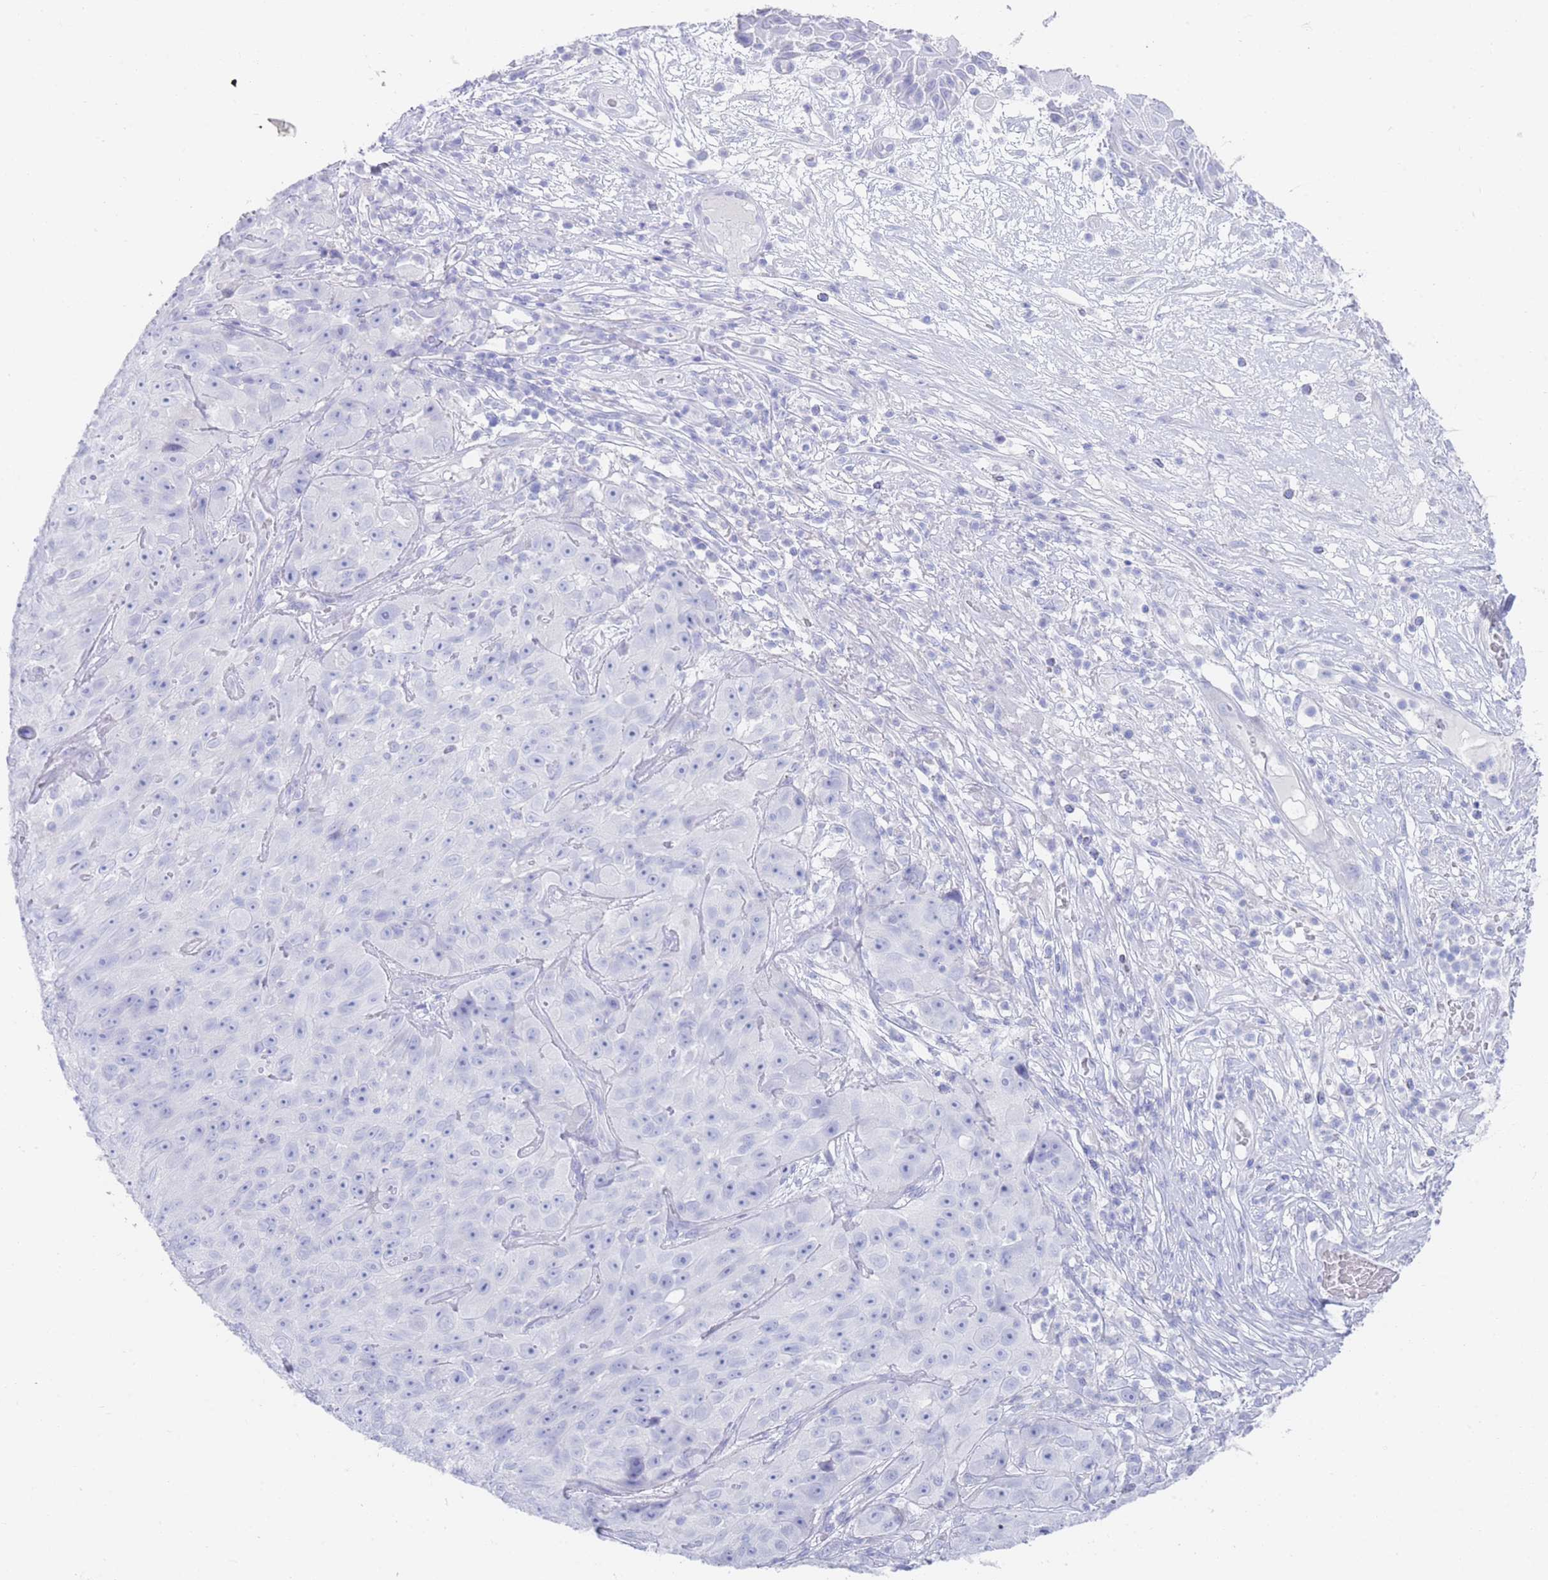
{"staining": {"intensity": "negative", "quantity": "none", "location": "none"}, "tissue": "skin cancer", "cell_type": "Tumor cells", "image_type": "cancer", "snomed": [{"axis": "morphology", "description": "Squamous cell carcinoma, NOS"}, {"axis": "topography", "description": "Skin"}], "caption": "Immunohistochemistry of squamous cell carcinoma (skin) shows no expression in tumor cells. The staining was performed using DAB (3,3'-diaminobenzidine) to visualize the protein expression in brown, while the nuclei were stained in blue with hematoxylin (Magnification: 20x).", "gene": "LRRC37A", "patient": {"sex": "female", "age": 87}}